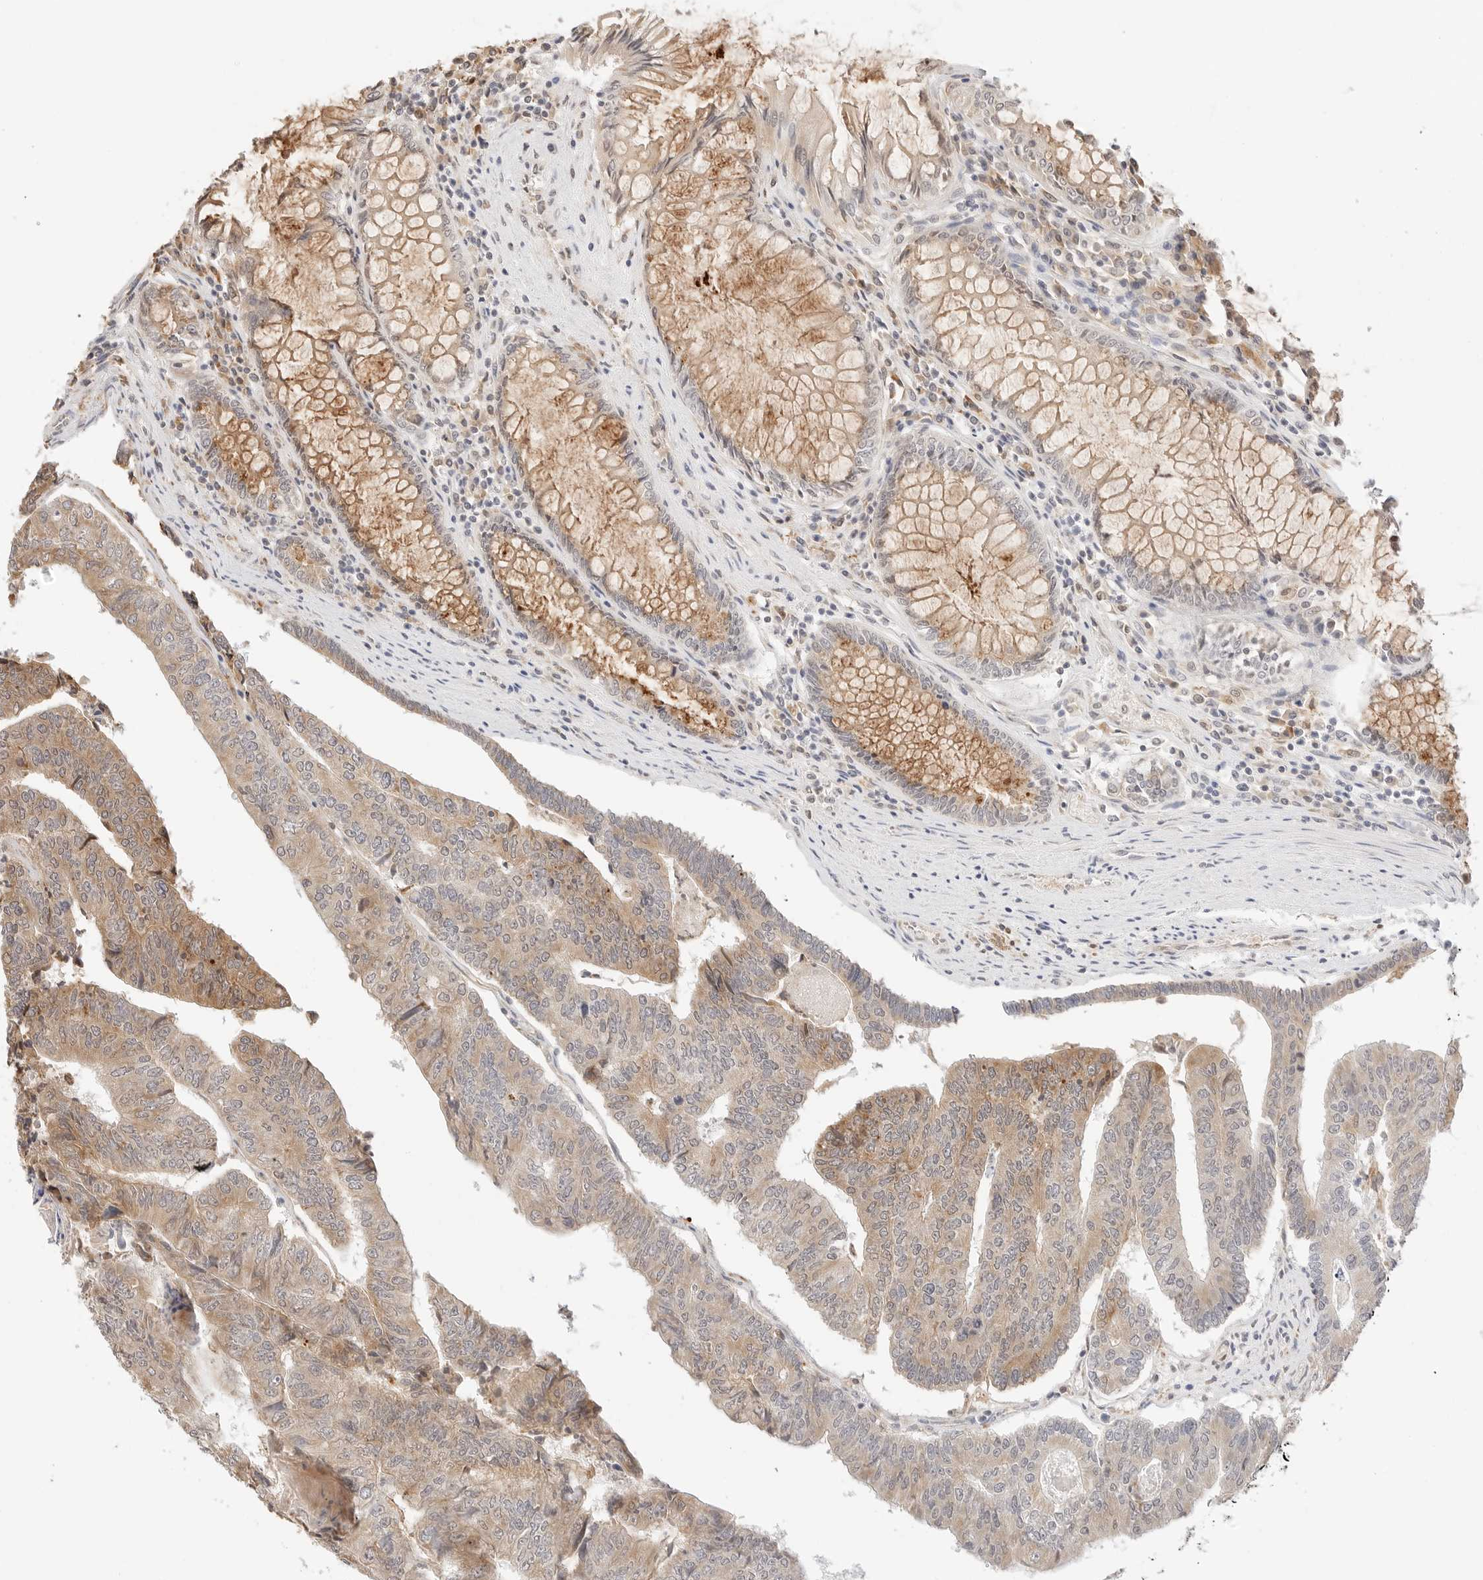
{"staining": {"intensity": "weak", "quantity": ">75%", "location": "cytoplasmic/membranous"}, "tissue": "colorectal cancer", "cell_type": "Tumor cells", "image_type": "cancer", "snomed": [{"axis": "morphology", "description": "Adenocarcinoma, NOS"}, {"axis": "topography", "description": "Colon"}], "caption": "The photomicrograph demonstrates staining of colorectal cancer, revealing weak cytoplasmic/membranous protein expression (brown color) within tumor cells.", "gene": "ERO1B", "patient": {"sex": "female", "age": 67}}